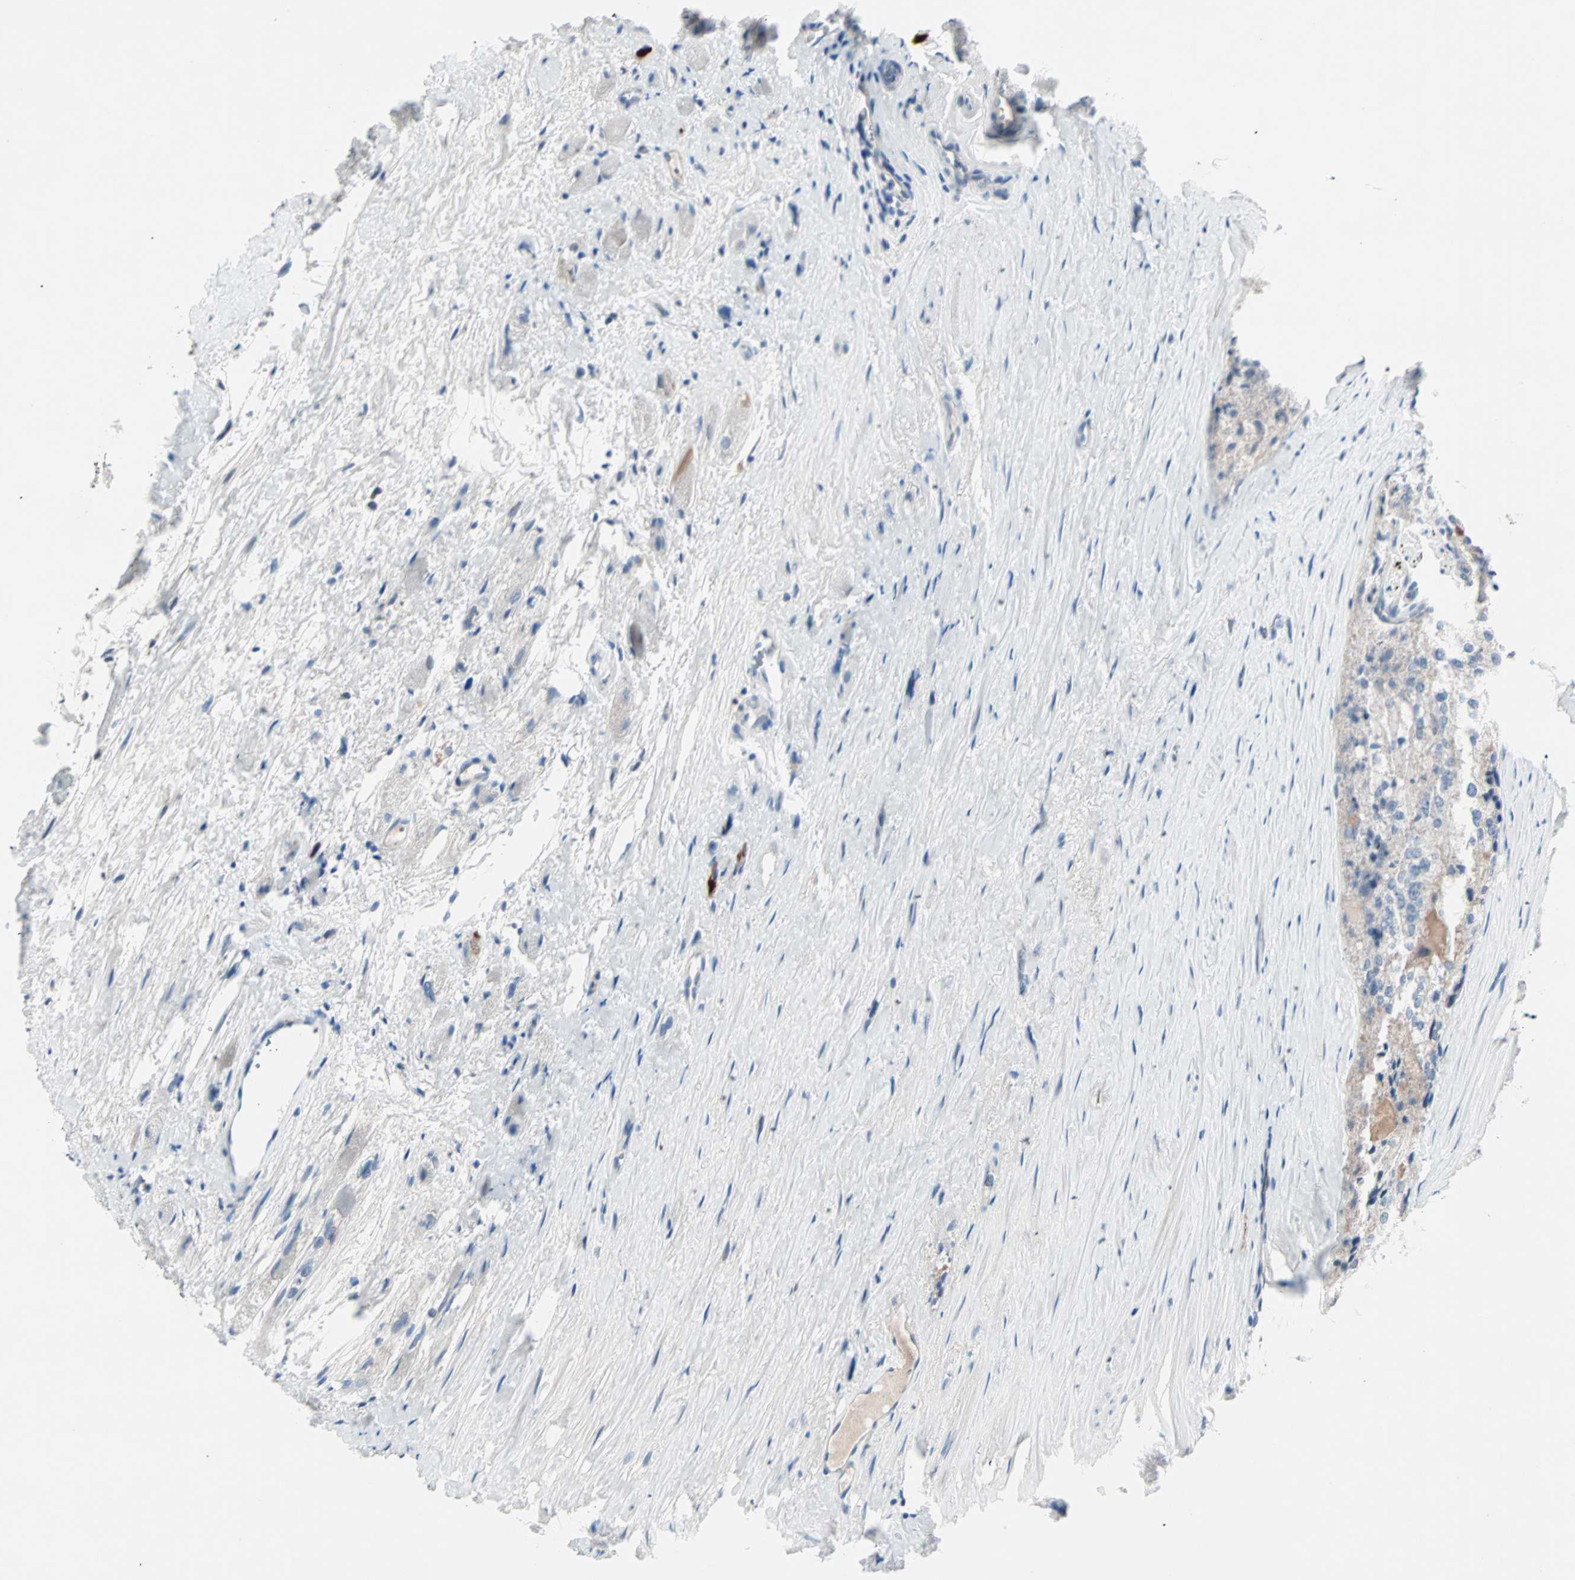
{"staining": {"intensity": "negative", "quantity": "none", "location": "none"}, "tissue": "prostate cancer", "cell_type": "Tumor cells", "image_type": "cancer", "snomed": [{"axis": "morphology", "description": "Adenocarcinoma, High grade"}, {"axis": "topography", "description": "Prostate"}], "caption": "Immunohistochemistry (IHC) of human prostate high-grade adenocarcinoma shows no expression in tumor cells.", "gene": "NEFH", "patient": {"sex": "male", "age": 66}}